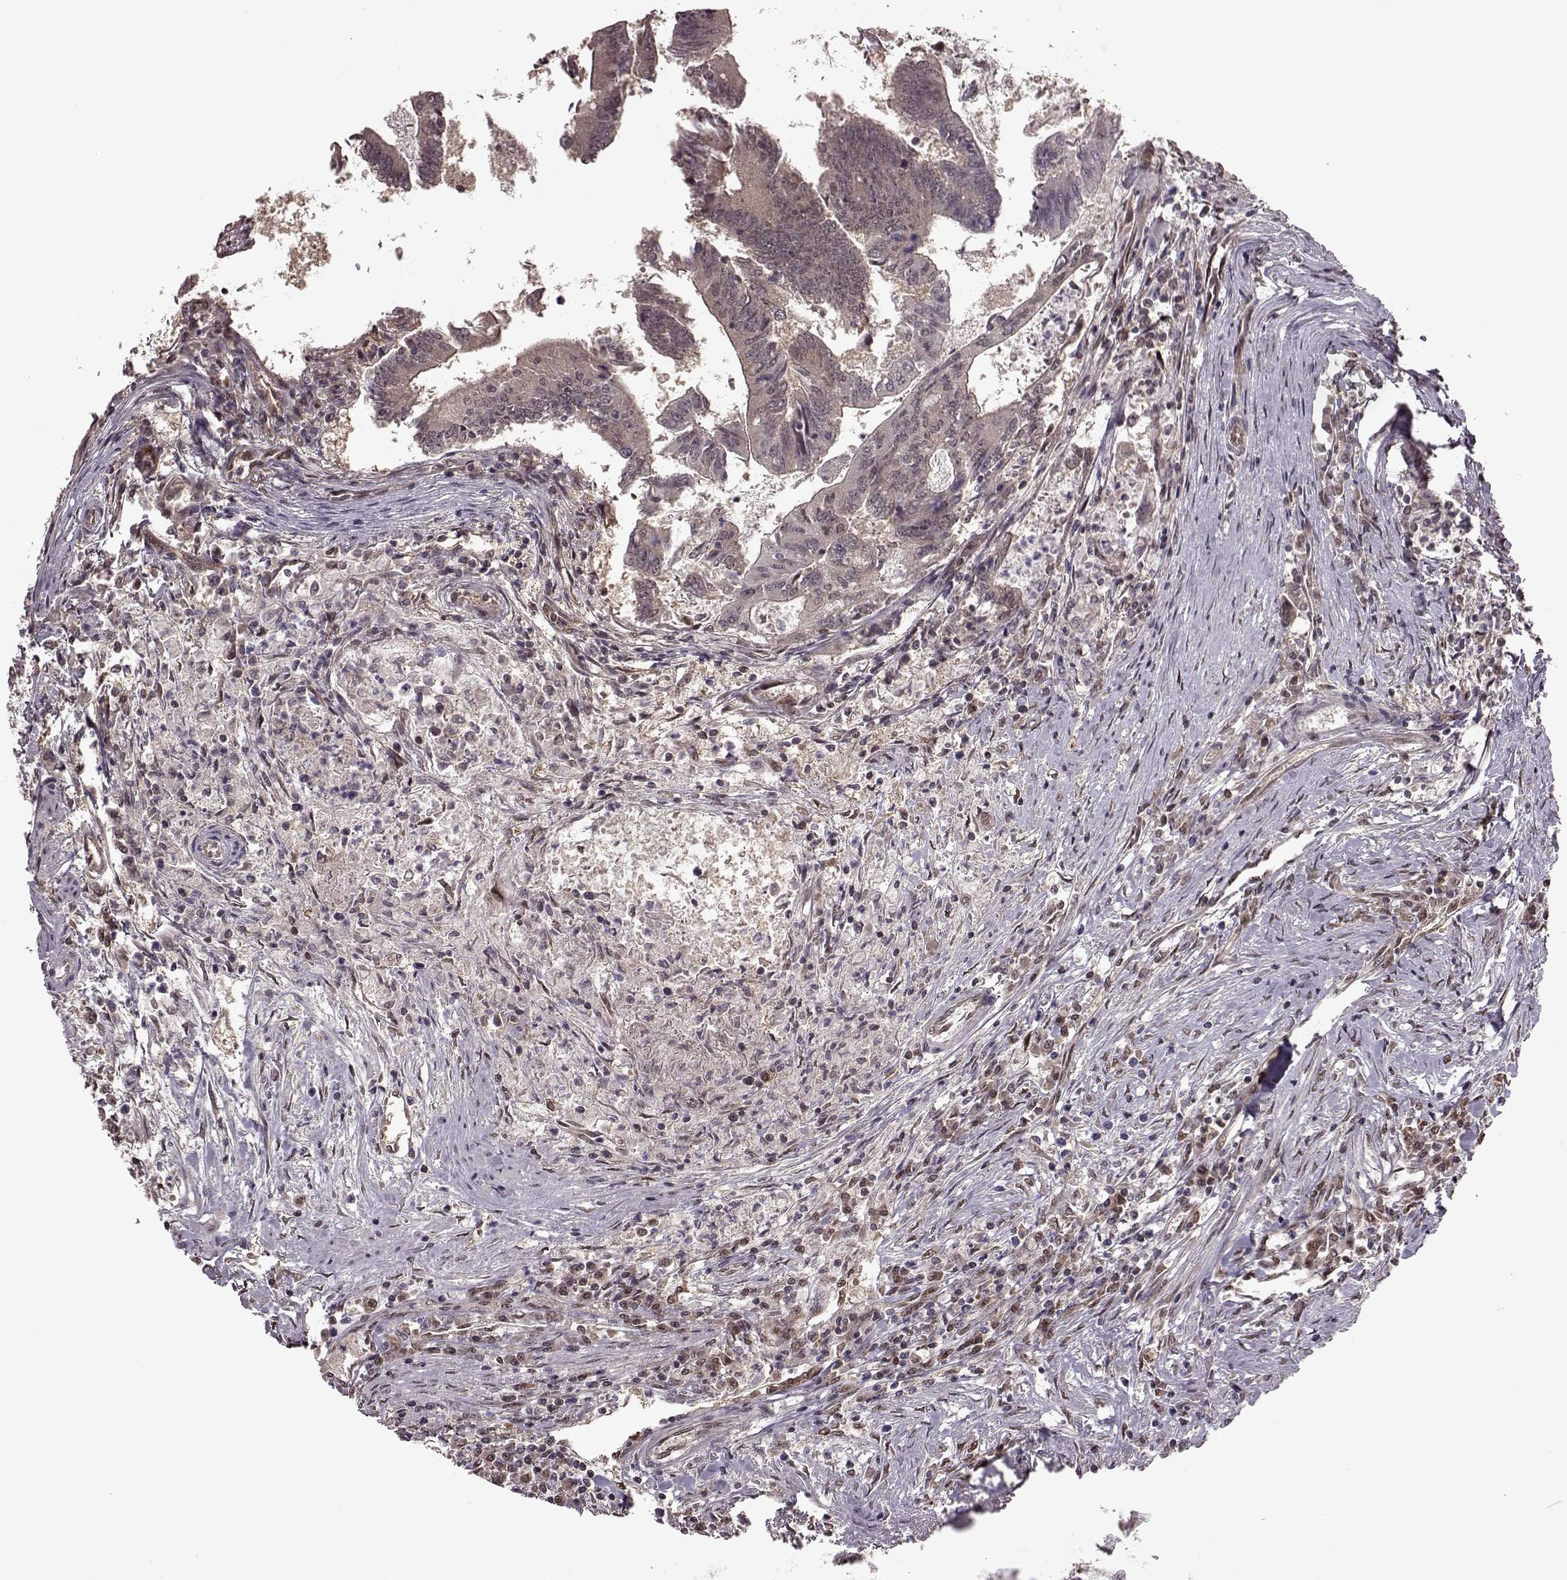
{"staining": {"intensity": "weak", "quantity": "<25%", "location": "cytoplasmic/membranous"}, "tissue": "colorectal cancer", "cell_type": "Tumor cells", "image_type": "cancer", "snomed": [{"axis": "morphology", "description": "Adenocarcinoma, NOS"}, {"axis": "topography", "description": "Colon"}], "caption": "An image of human colorectal adenocarcinoma is negative for staining in tumor cells.", "gene": "FTO", "patient": {"sex": "female", "age": 70}}